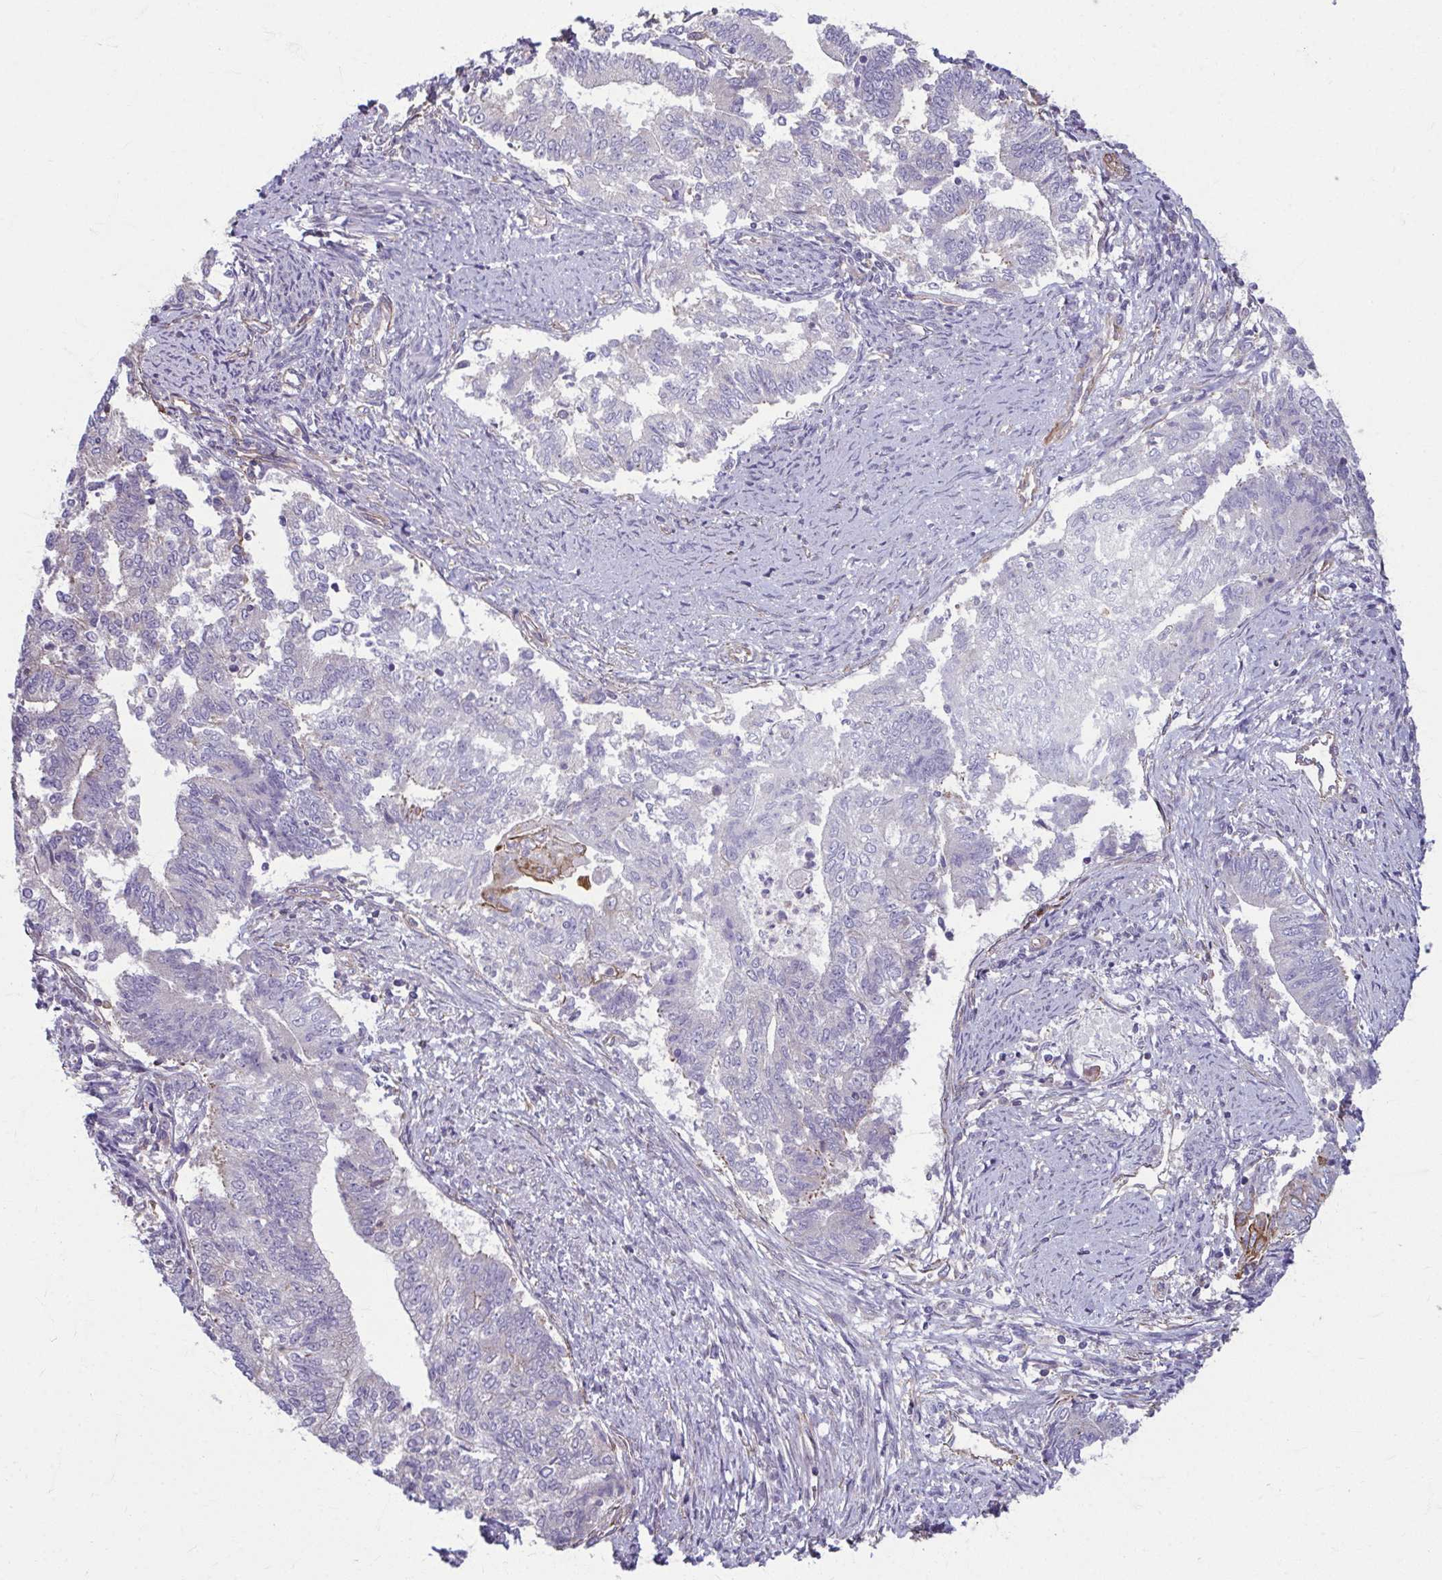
{"staining": {"intensity": "negative", "quantity": "none", "location": "none"}, "tissue": "endometrial cancer", "cell_type": "Tumor cells", "image_type": "cancer", "snomed": [{"axis": "morphology", "description": "Adenocarcinoma, NOS"}, {"axis": "topography", "description": "Endometrium"}], "caption": "Human endometrial cancer stained for a protein using immunohistochemistry reveals no staining in tumor cells.", "gene": "EID2B", "patient": {"sex": "female", "age": 65}}